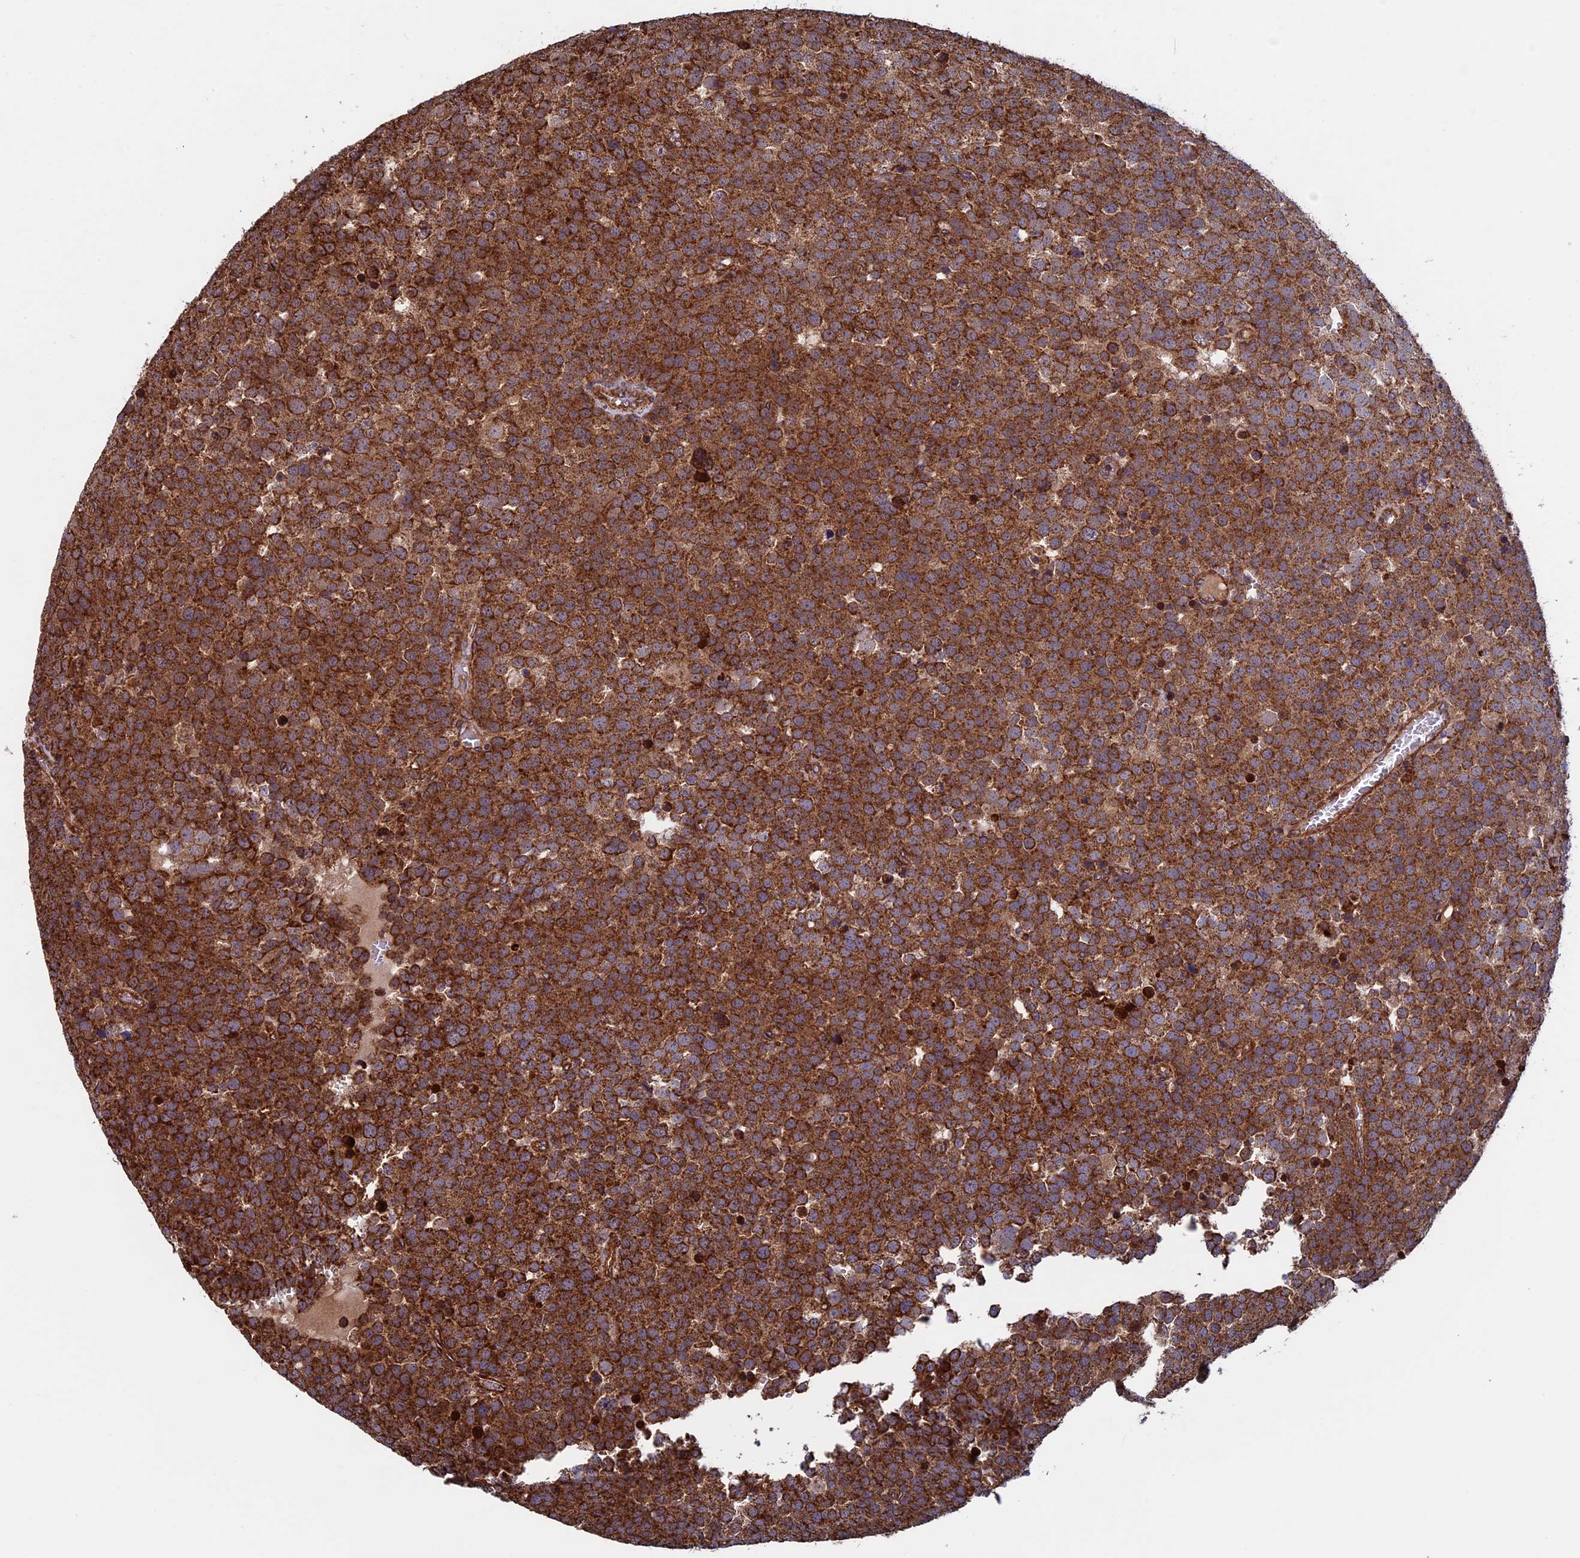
{"staining": {"intensity": "strong", "quantity": ">75%", "location": "cytoplasmic/membranous"}, "tissue": "testis cancer", "cell_type": "Tumor cells", "image_type": "cancer", "snomed": [{"axis": "morphology", "description": "Seminoma, NOS"}, {"axis": "topography", "description": "Testis"}], "caption": "Approximately >75% of tumor cells in human testis seminoma show strong cytoplasmic/membranous protein expression as visualized by brown immunohistochemical staining.", "gene": "CCDC8", "patient": {"sex": "male", "age": 71}}